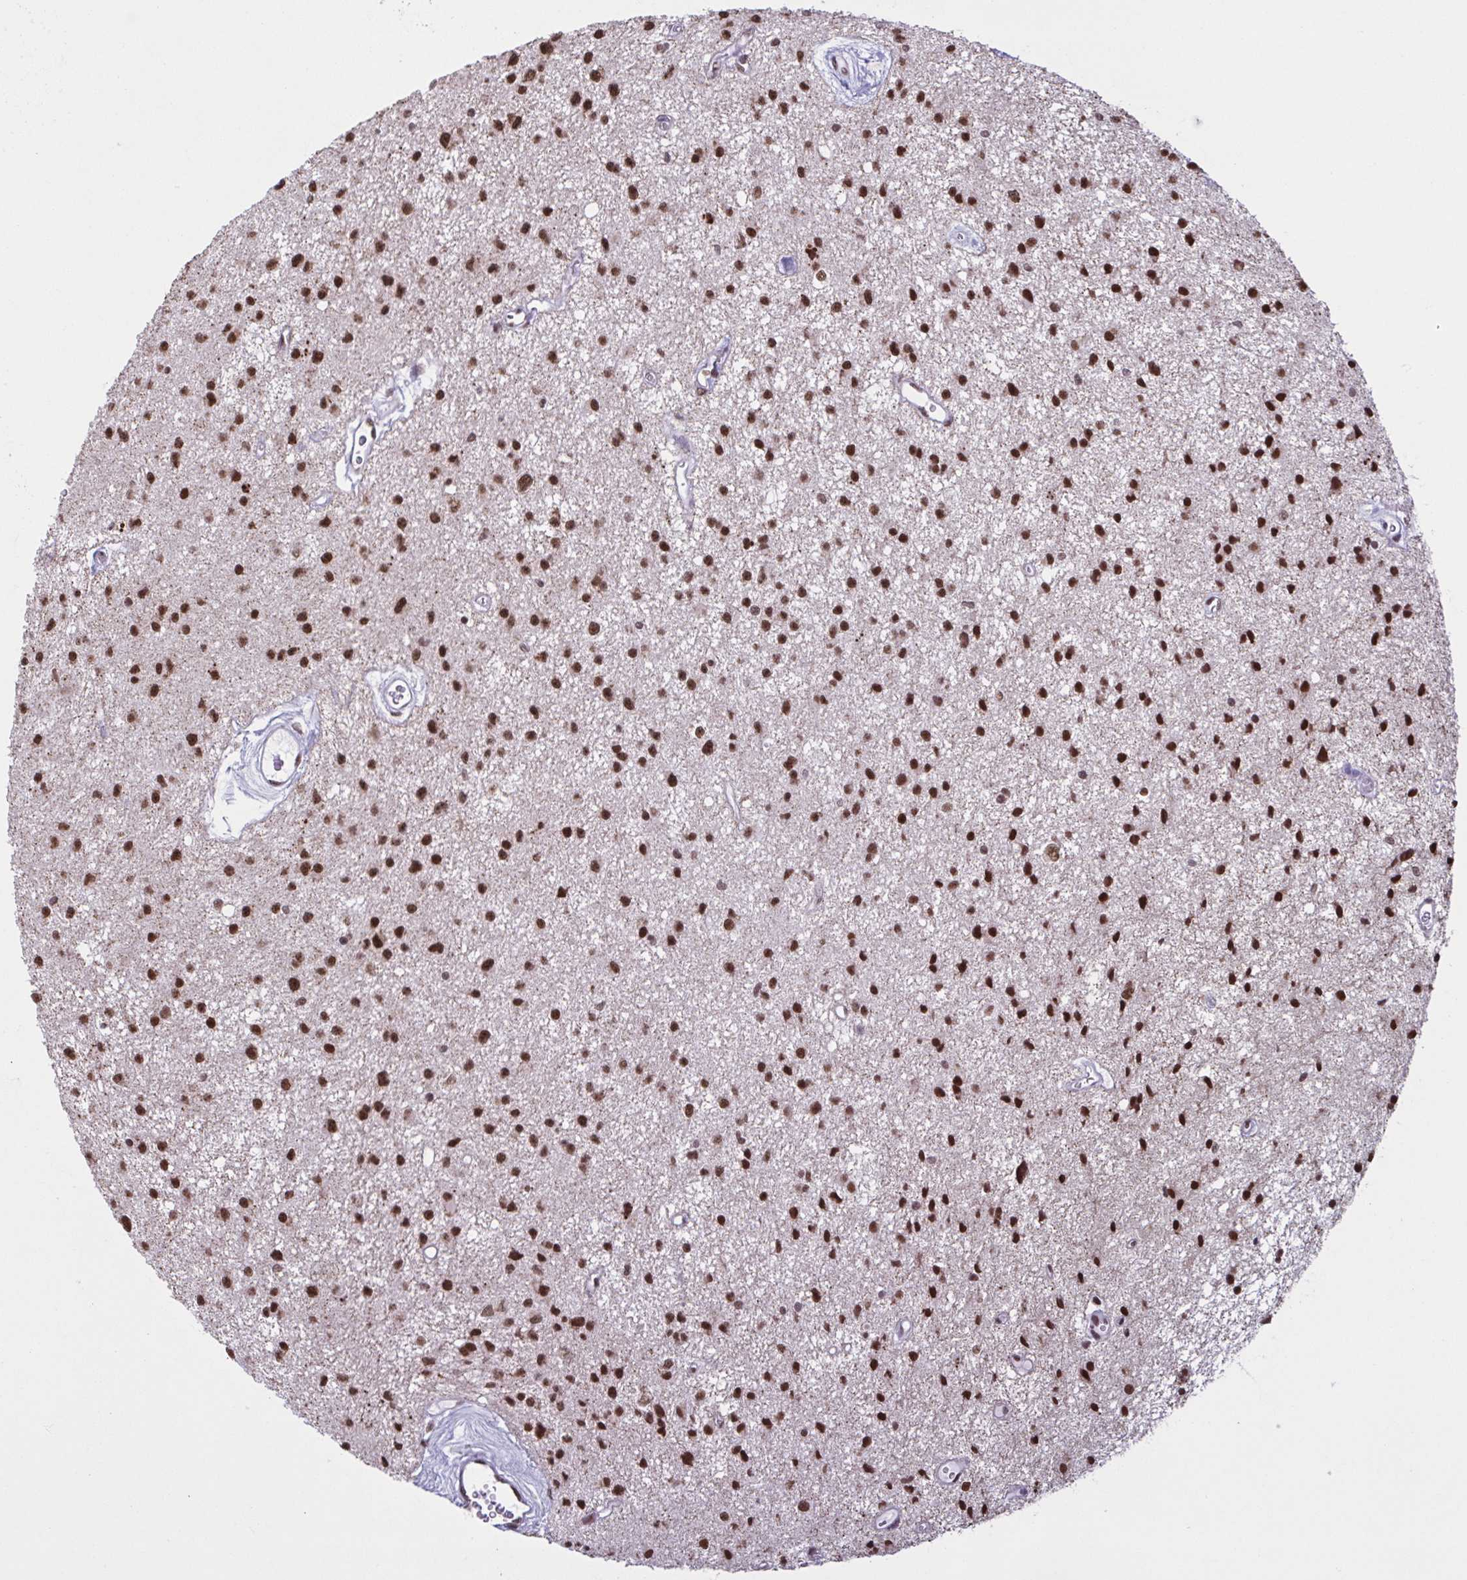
{"staining": {"intensity": "strong", "quantity": ">75%", "location": "nuclear"}, "tissue": "glioma", "cell_type": "Tumor cells", "image_type": "cancer", "snomed": [{"axis": "morphology", "description": "Glioma, malignant, Low grade"}, {"axis": "topography", "description": "Brain"}], "caption": "A brown stain labels strong nuclear expression of a protein in human glioma tumor cells. Nuclei are stained in blue.", "gene": "TIMM21", "patient": {"sex": "male", "age": 43}}